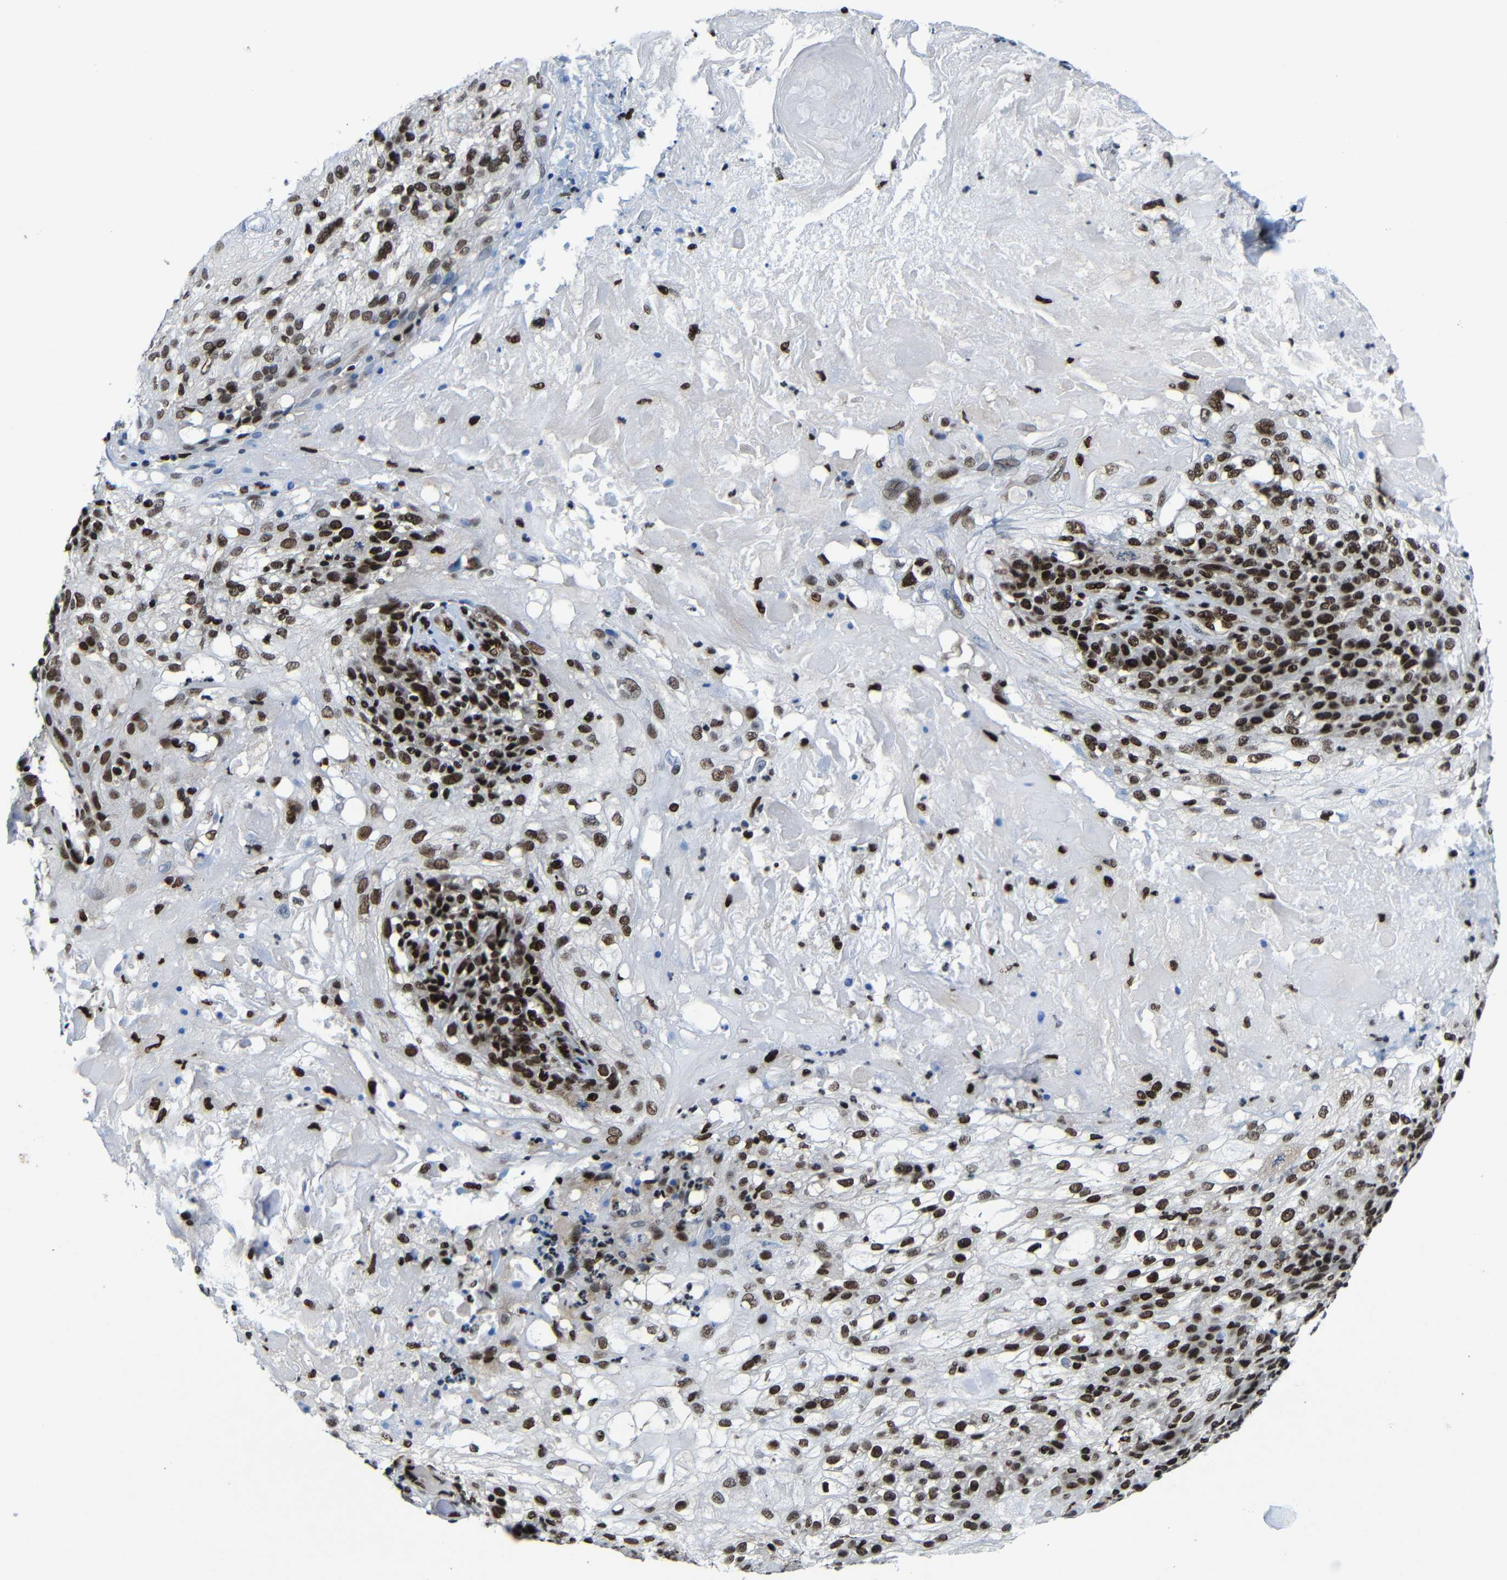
{"staining": {"intensity": "strong", "quantity": ">75%", "location": "nuclear"}, "tissue": "skin cancer", "cell_type": "Tumor cells", "image_type": "cancer", "snomed": [{"axis": "morphology", "description": "Normal tissue, NOS"}, {"axis": "morphology", "description": "Squamous cell carcinoma, NOS"}, {"axis": "topography", "description": "Skin"}], "caption": "DAB (3,3'-diaminobenzidine) immunohistochemical staining of skin cancer displays strong nuclear protein staining in about >75% of tumor cells.", "gene": "PTBP1", "patient": {"sex": "female", "age": 83}}